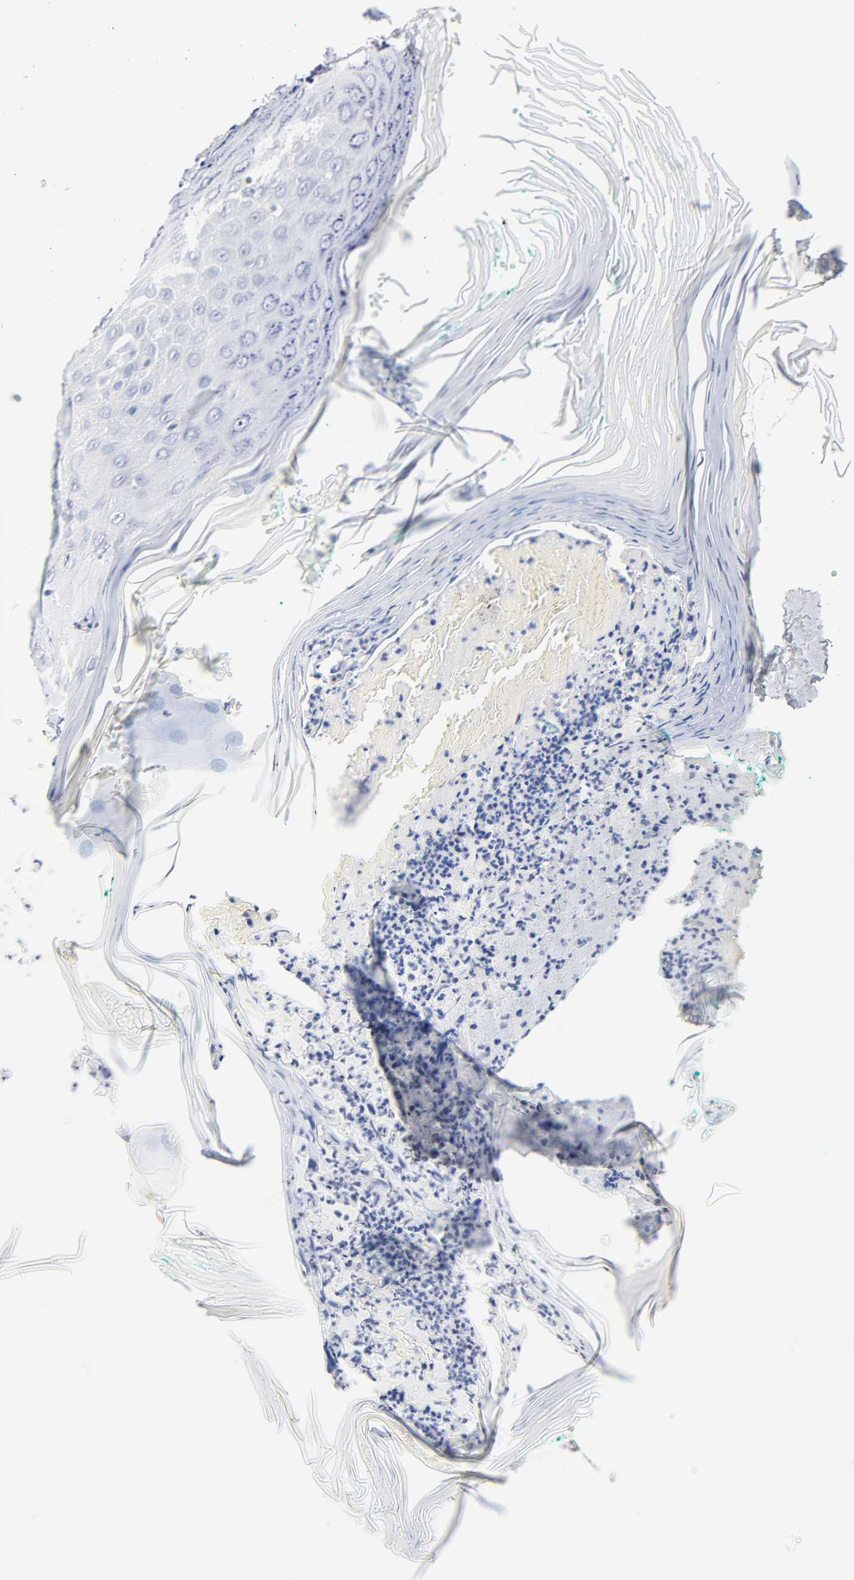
{"staining": {"intensity": "negative", "quantity": "none", "location": "none"}, "tissue": "skin cancer", "cell_type": "Tumor cells", "image_type": "cancer", "snomed": [{"axis": "morphology", "description": "Normal tissue, NOS"}, {"axis": "morphology", "description": "Basal cell carcinoma"}, {"axis": "topography", "description": "Skin"}], "caption": "Immunohistochemistry photomicrograph of skin basal cell carcinoma stained for a protein (brown), which displays no expression in tumor cells.", "gene": "PLP1", "patient": {"sex": "male", "age": 77}}